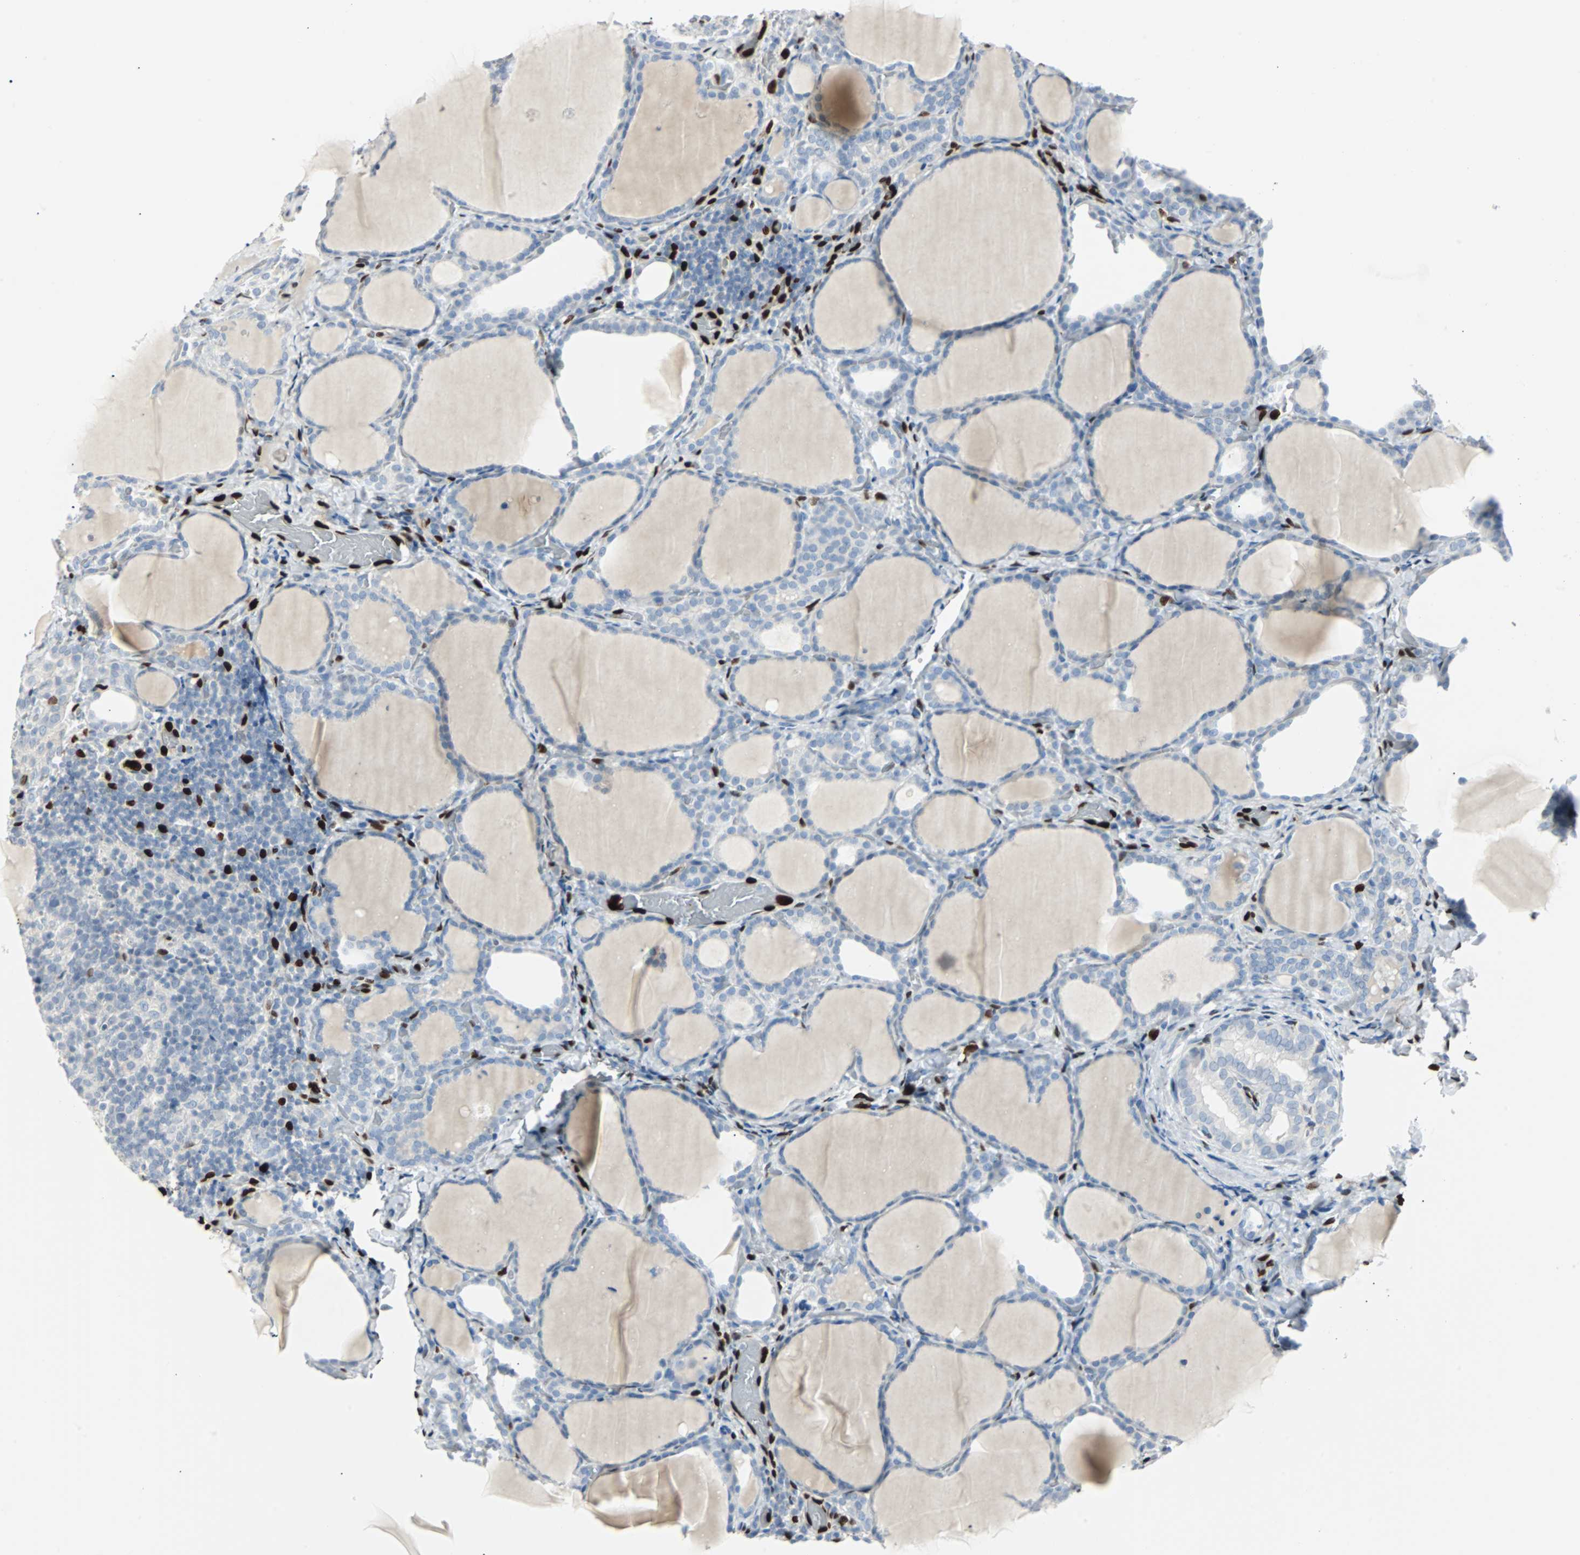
{"staining": {"intensity": "negative", "quantity": "none", "location": "none"}, "tissue": "thyroid cancer", "cell_type": "Tumor cells", "image_type": "cancer", "snomed": [{"axis": "morphology", "description": "Papillary adenocarcinoma, NOS"}, {"axis": "topography", "description": "Thyroid gland"}], "caption": "The immunohistochemistry image has no significant positivity in tumor cells of thyroid cancer (papillary adenocarcinoma) tissue.", "gene": "IL33", "patient": {"sex": "female", "age": 30}}